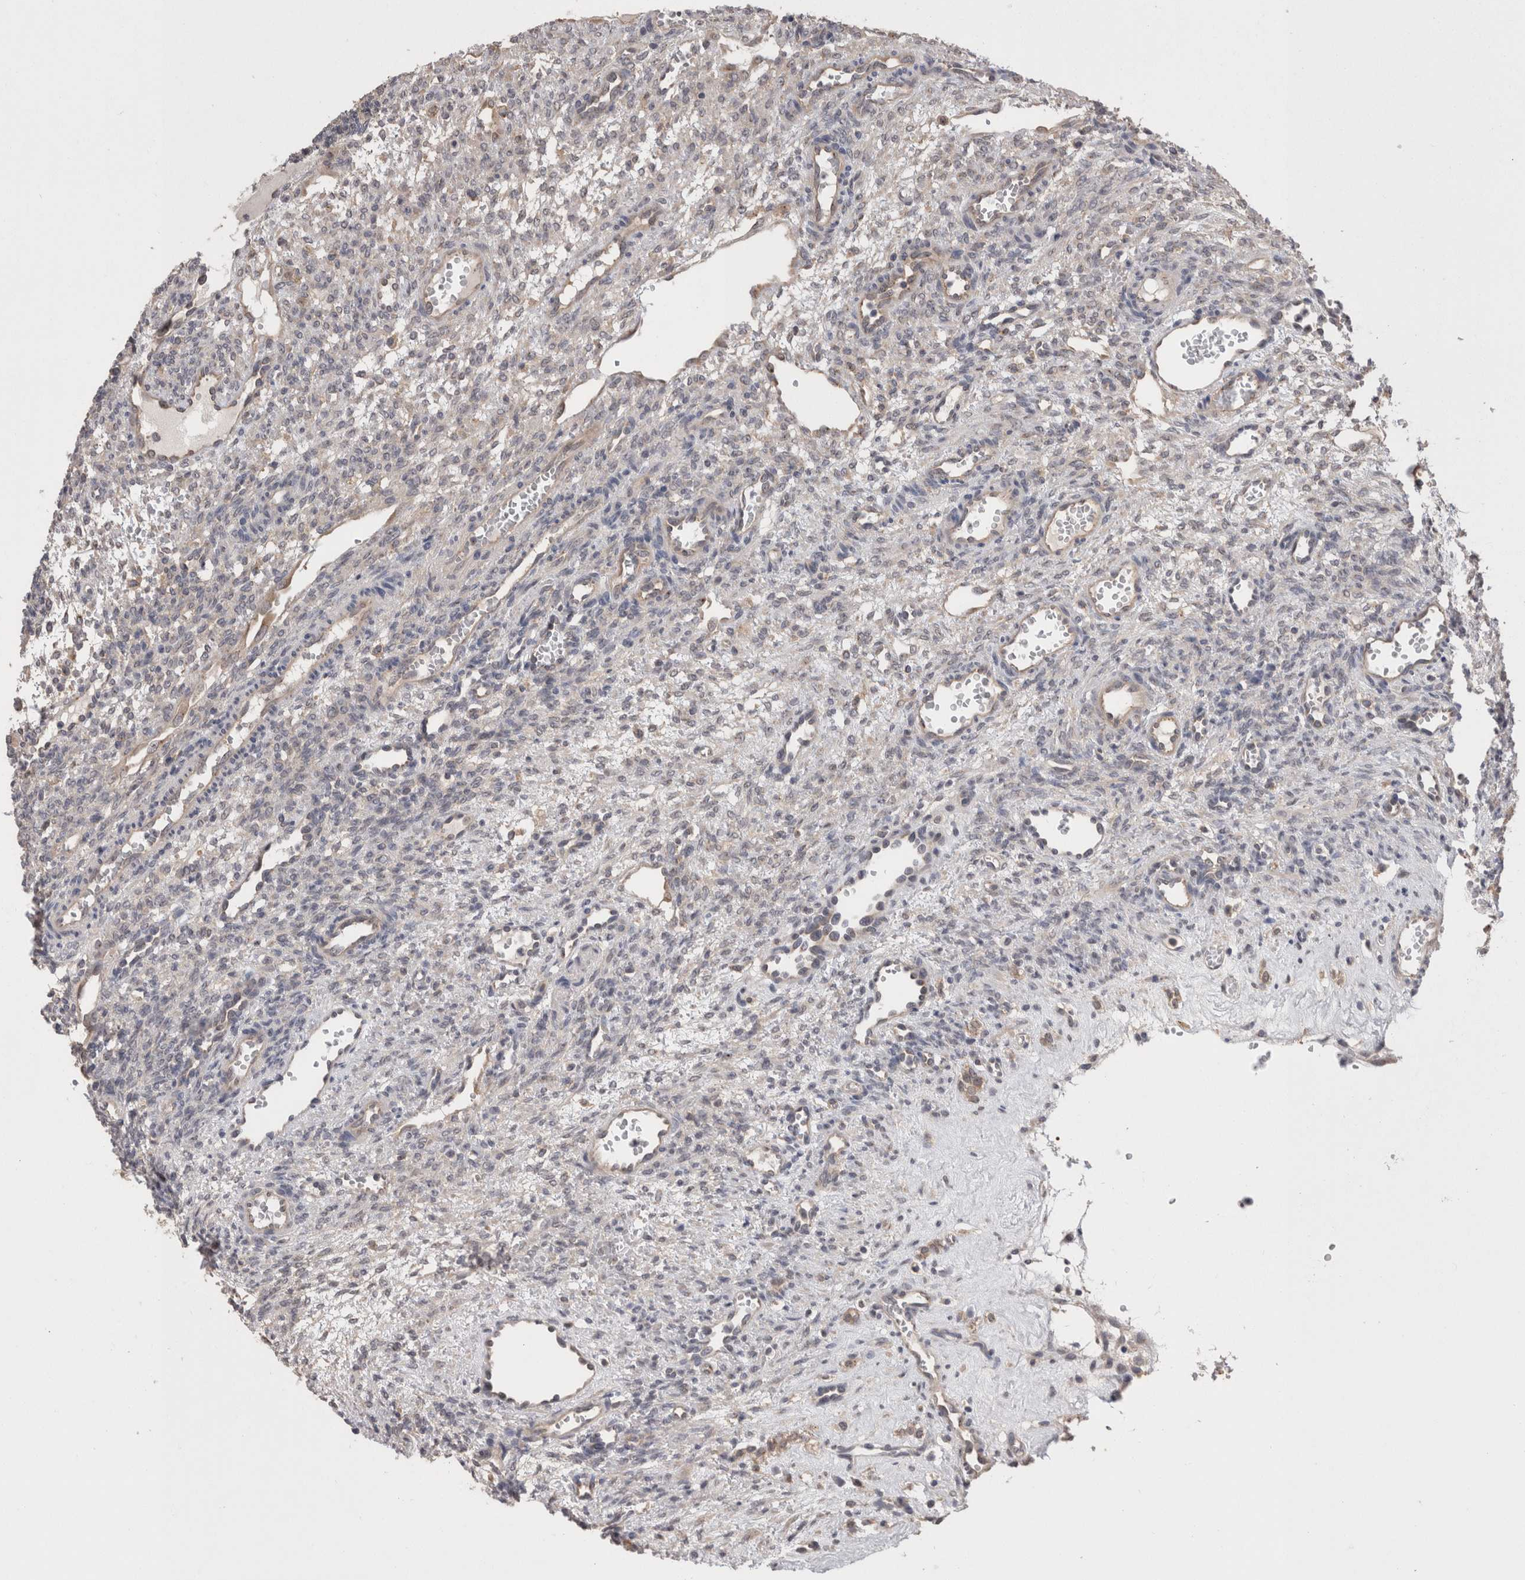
{"staining": {"intensity": "negative", "quantity": "none", "location": "none"}, "tissue": "ovary", "cell_type": "Ovarian stroma cells", "image_type": "normal", "snomed": [{"axis": "morphology", "description": "Normal tissue, NOS"}, {"axis": "topography", "description": "Ovary"}], "caption": "High power microscopy photomicrograph of an IHC micrograph of normal ovary, revealing no significant expression in ovarian stroma cells. (Stains: DAB immunohistochemistry (IHC) with hematoxylin counter stain, Microscopy: brightfield microscopy at high magnification).", "gene": "DCTN6", "patient": {"sex": "female", "age": 34}}